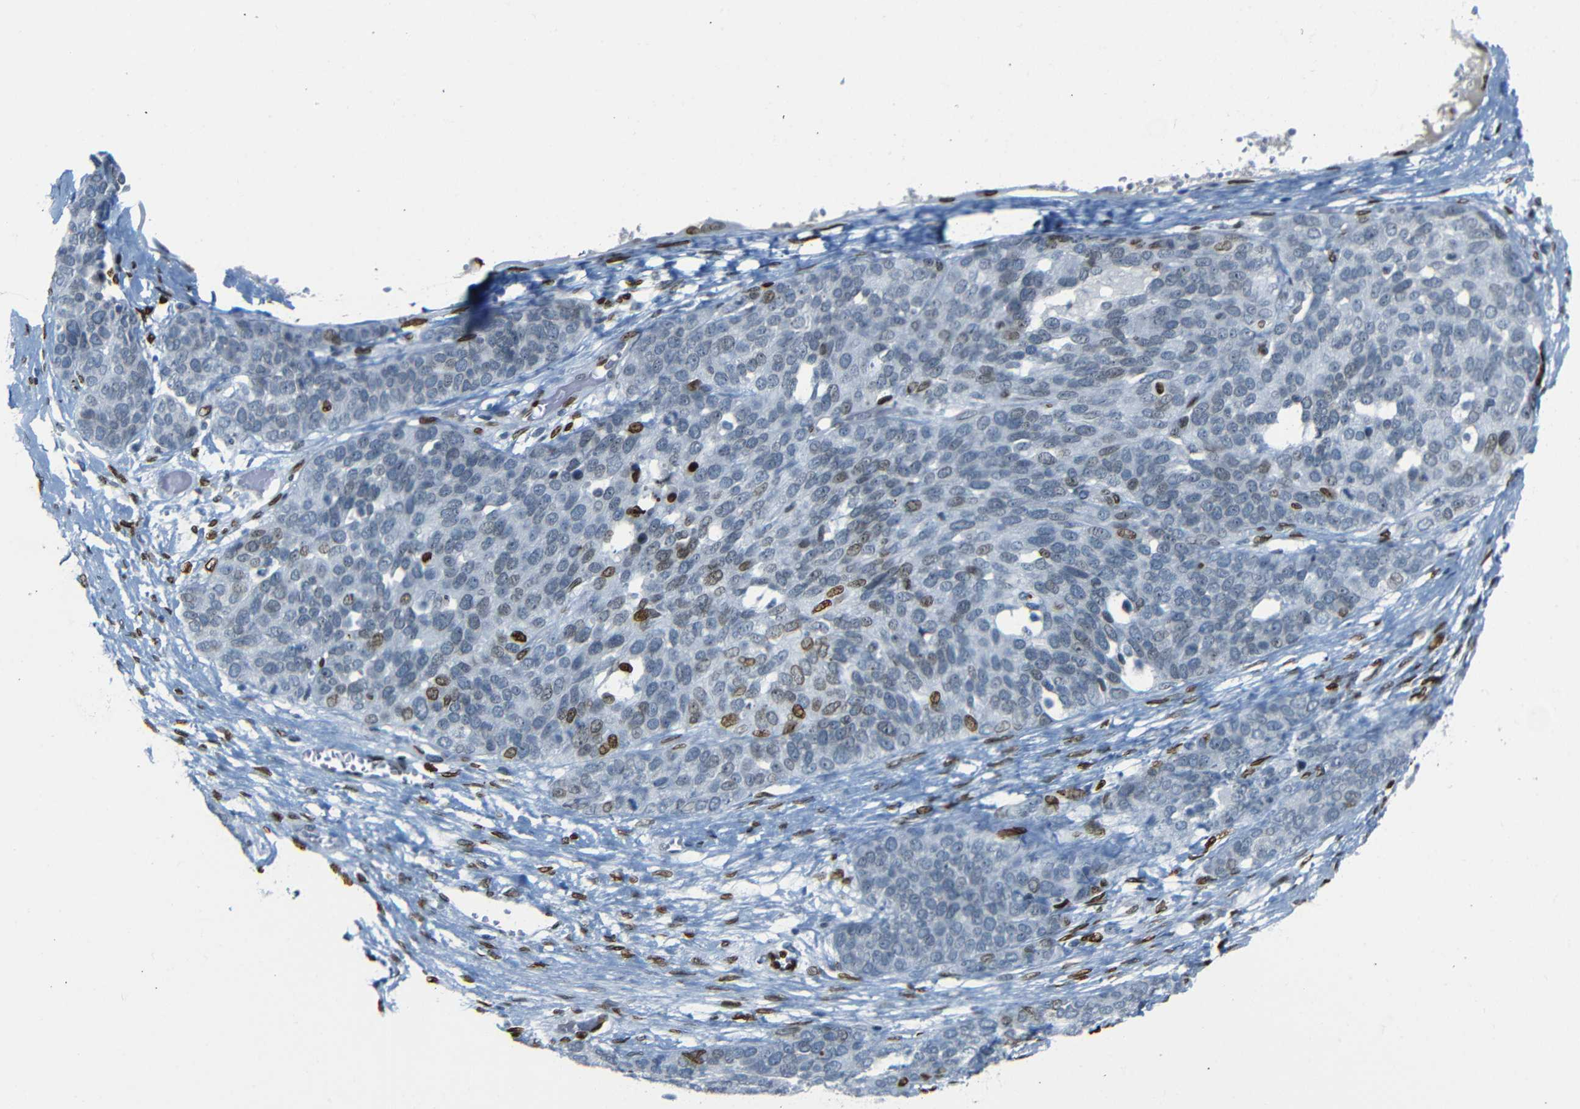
{"staining": {"intensity": "strong", "quantity": "<25%", "location": "nuclear"}, "tissue": "ovarian cancer", "cell_type": "Tumor cells", "image_type": "cancer", "snomed": [{"axis": "morphology", "description": "Cystadenocarcinoma, serous, NOS"}, {"axis": "topography", "description": "Ovary"}], "caption": "Brown immunohistochemical staining in human ovarian serous cystadenocarcinoma reveals strong nuclear expression in approximately <25% of tumor cells.", "gene": "NPIPB15", "patient": {"sex": "female", "age": 44}}